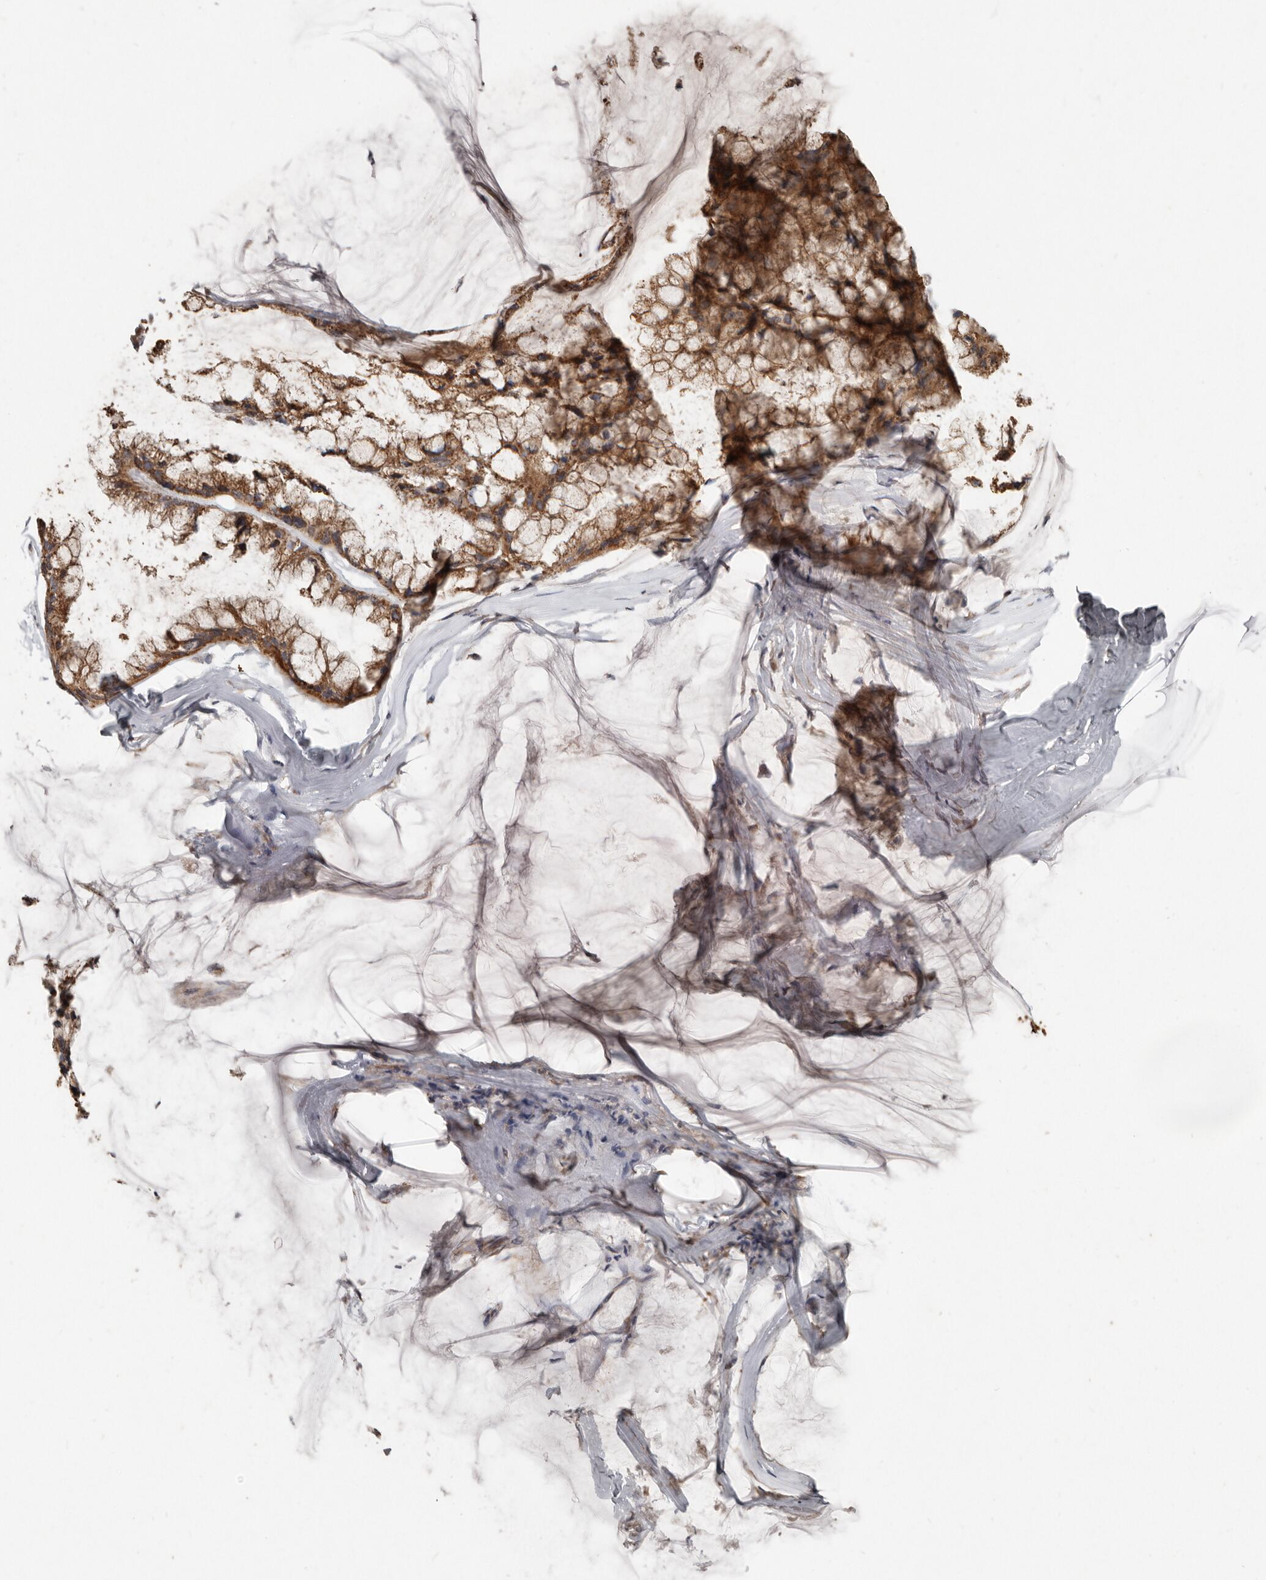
{"staining": {"intensity": "moderate", "quantity": ">75%", "location": "cytoplasmic/membranous"}, "tissue": "ovarian cancer", "cell_type": "Tumor cells", "image_type": "cancer", "snomed": [{"axis": "morphology", "description": "Cystadenocarcinoma, mucinous, NOS"}, {"axis": "topography", "description": "Ovary"}], "caption": "Protein expression by immunohistochemistry (IHC) demonstrates moderate cytoplasmic/membranous staining in about >75% of tumor cells in mucinous cystadenocarcinoma (ovarian).", "gene": "KIF26B", "patient": {"sex": "female", "age": 39}}